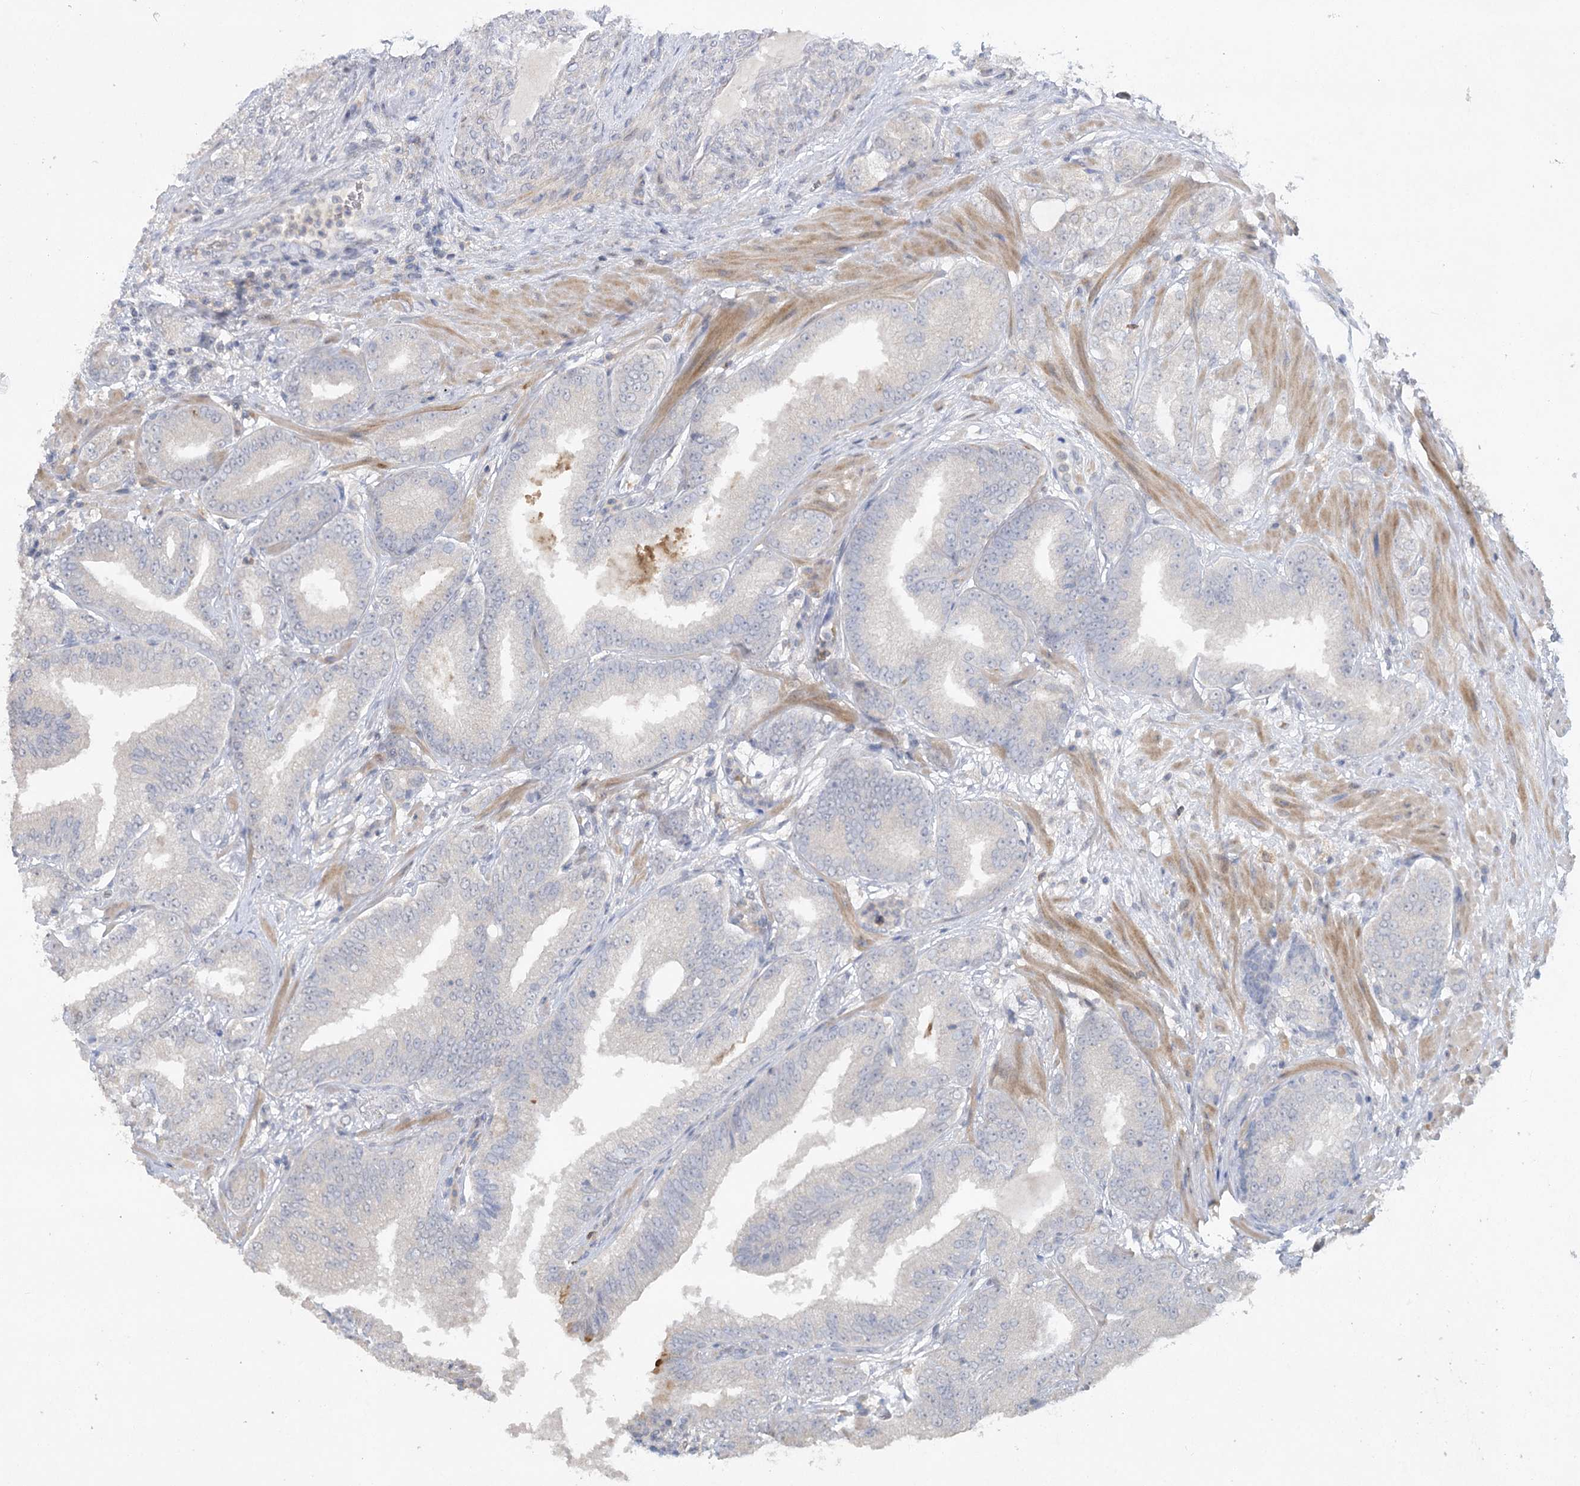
{"staining": {"intensity": "negative", "quantity": "none", "location": "none"}, "tissue": "prostate cancer", "cell_type": "Tumor cells", "image_type": "cancer", "snomed": [{"axis": "morphology", "description": "Adenocarcinoma, High grade"}, {"axis": "topography", "description": "Prostate"}], "caption": "The IHC micrograph has no significant positivity in tumor cells of prostate cancer (adenocarcinoma (high-grade)) tissue.", "gene": "TRAF3IP1", "patient": {"sex": "male", "age": 64}}